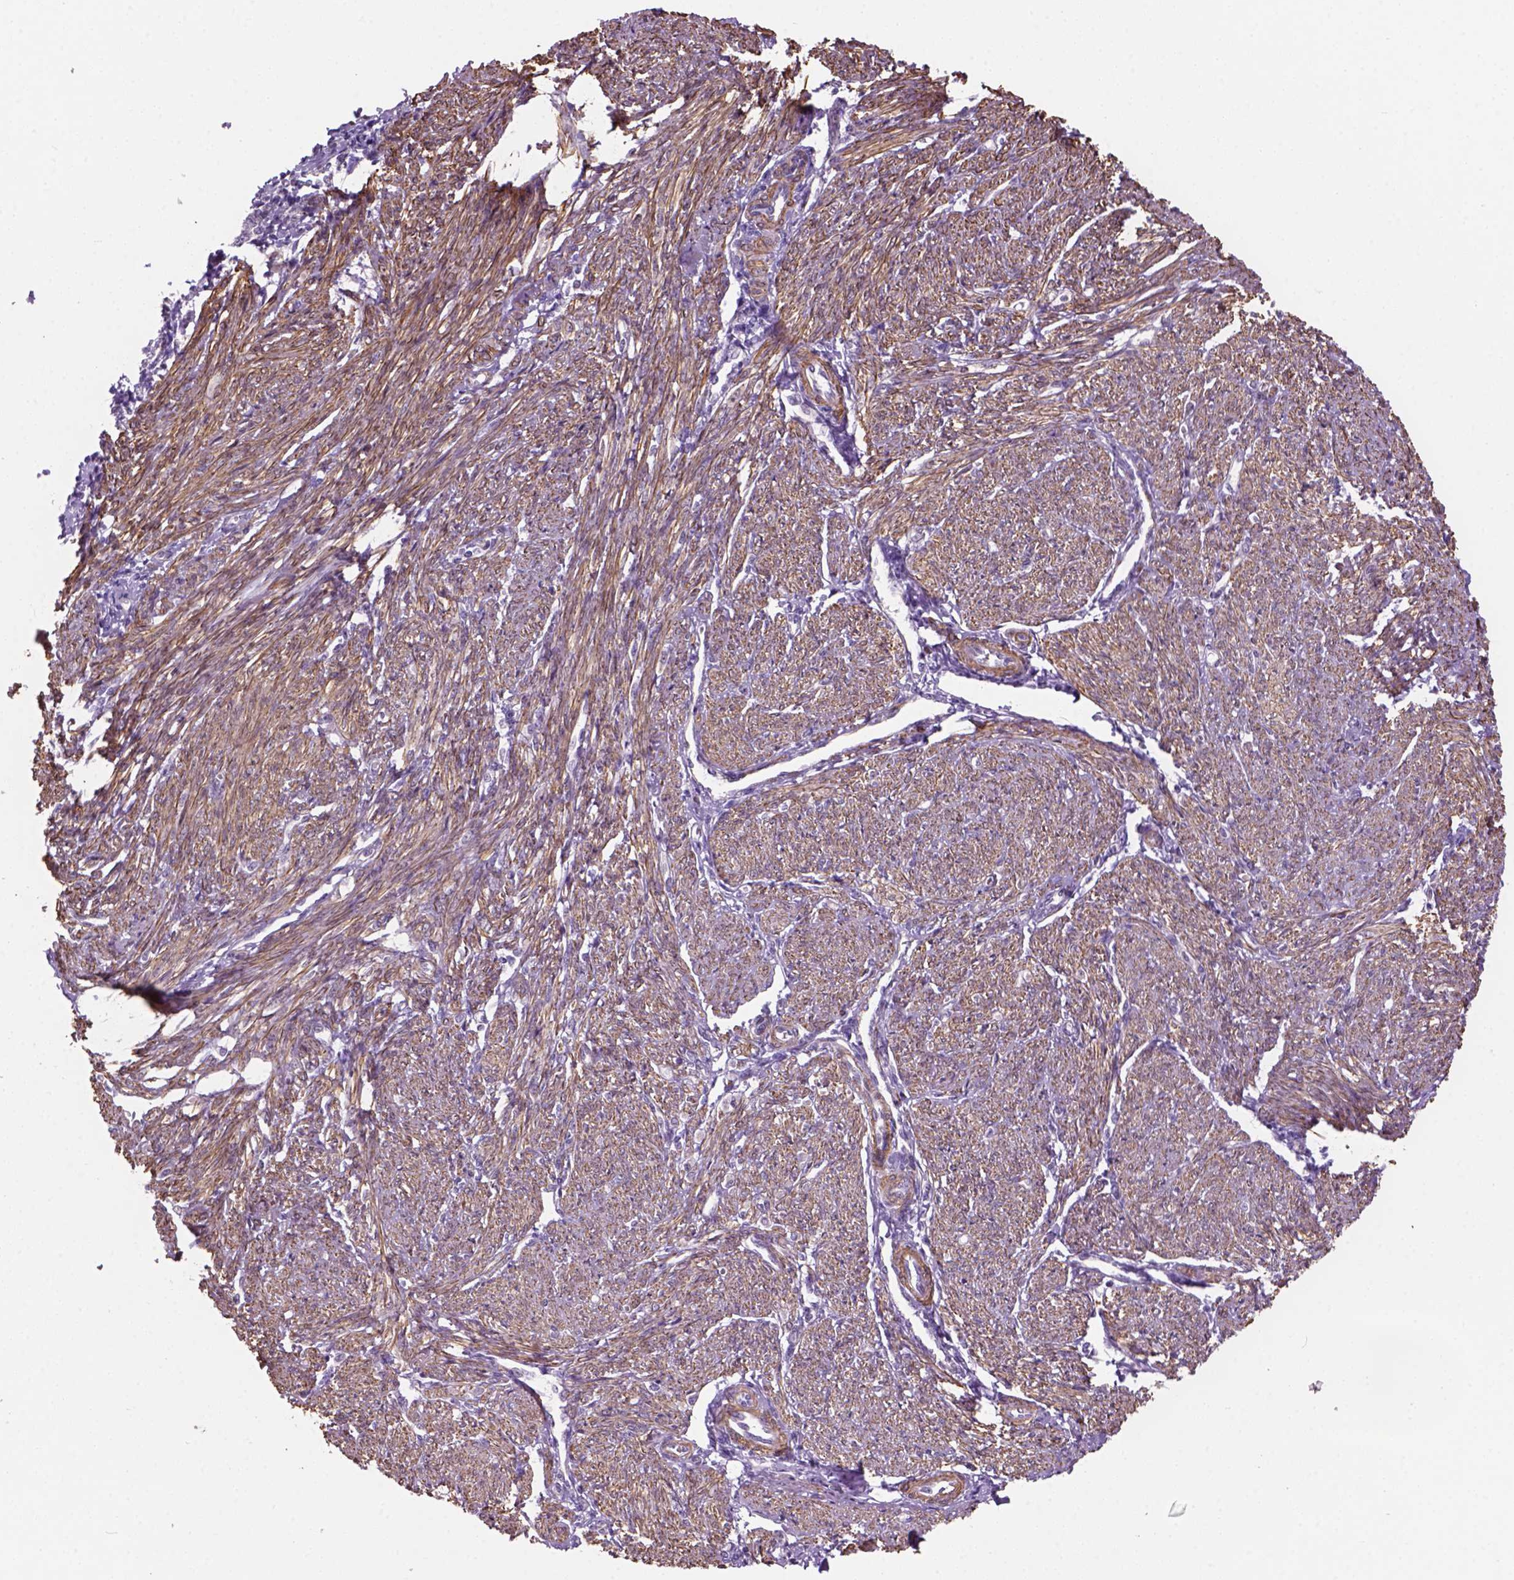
{"staining": {"intensity": "strong", "quantity": ">75%", "location": "nuclear"}, "tissue": "smooth muscle", "cell_type": "Smooth muscle cells", "image_type": "normal", "snomed": [{"axis": "morphology", "description": "Normal tissue, NOS"}, {"axis": "topography", "description": "Smooth muscle"}], "caption": "Immunohistochemistry (DAB (3,3'-diaminobenzidine)) staining of normal human smooth muscle displays strong nuclear protein staining in about >75% of smooth muscle cells.", "gene": "RRS1", "patient": {"sex": "female", "age": 65}}